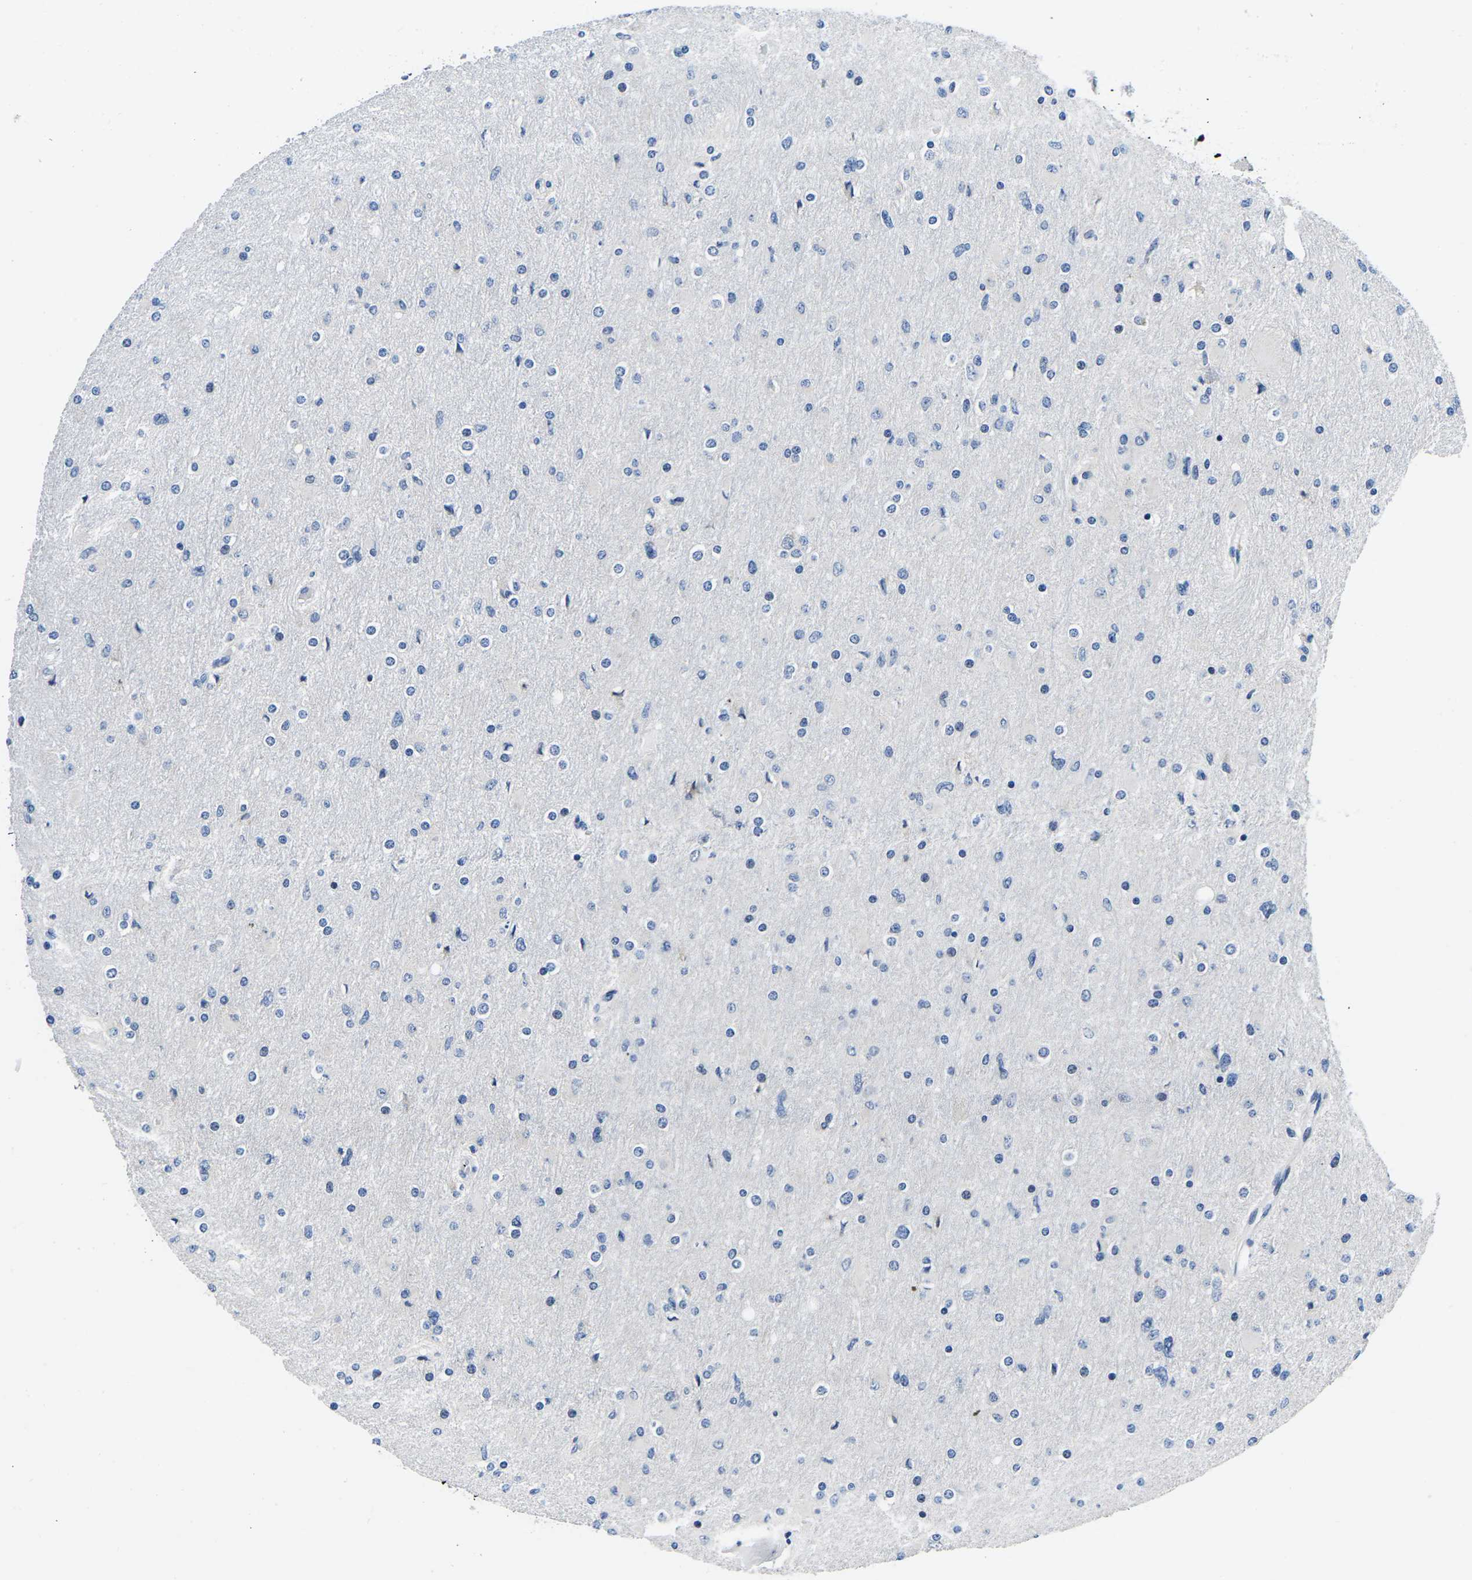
{"staining": {"intensity": "negative", "quantity": "none", "location": "none"}, "tissue": "glioma", "cell_type": "Tumor cells", "image_type": "cancer", "snomed": [{"axis": "morphology", "description": "Glioma, malignant, High grade"}, {"axis": "topography", "description": "Cerebral cortex"}], "caption": "An immunohistochemistry (IHC) micrograph of high-grade glioma (malignant) is shown. There is no staining in tumor cells of high-grade glioma (malignant).", "gene": "CDC73", "patient": {"sex": "female", "age": 36}}